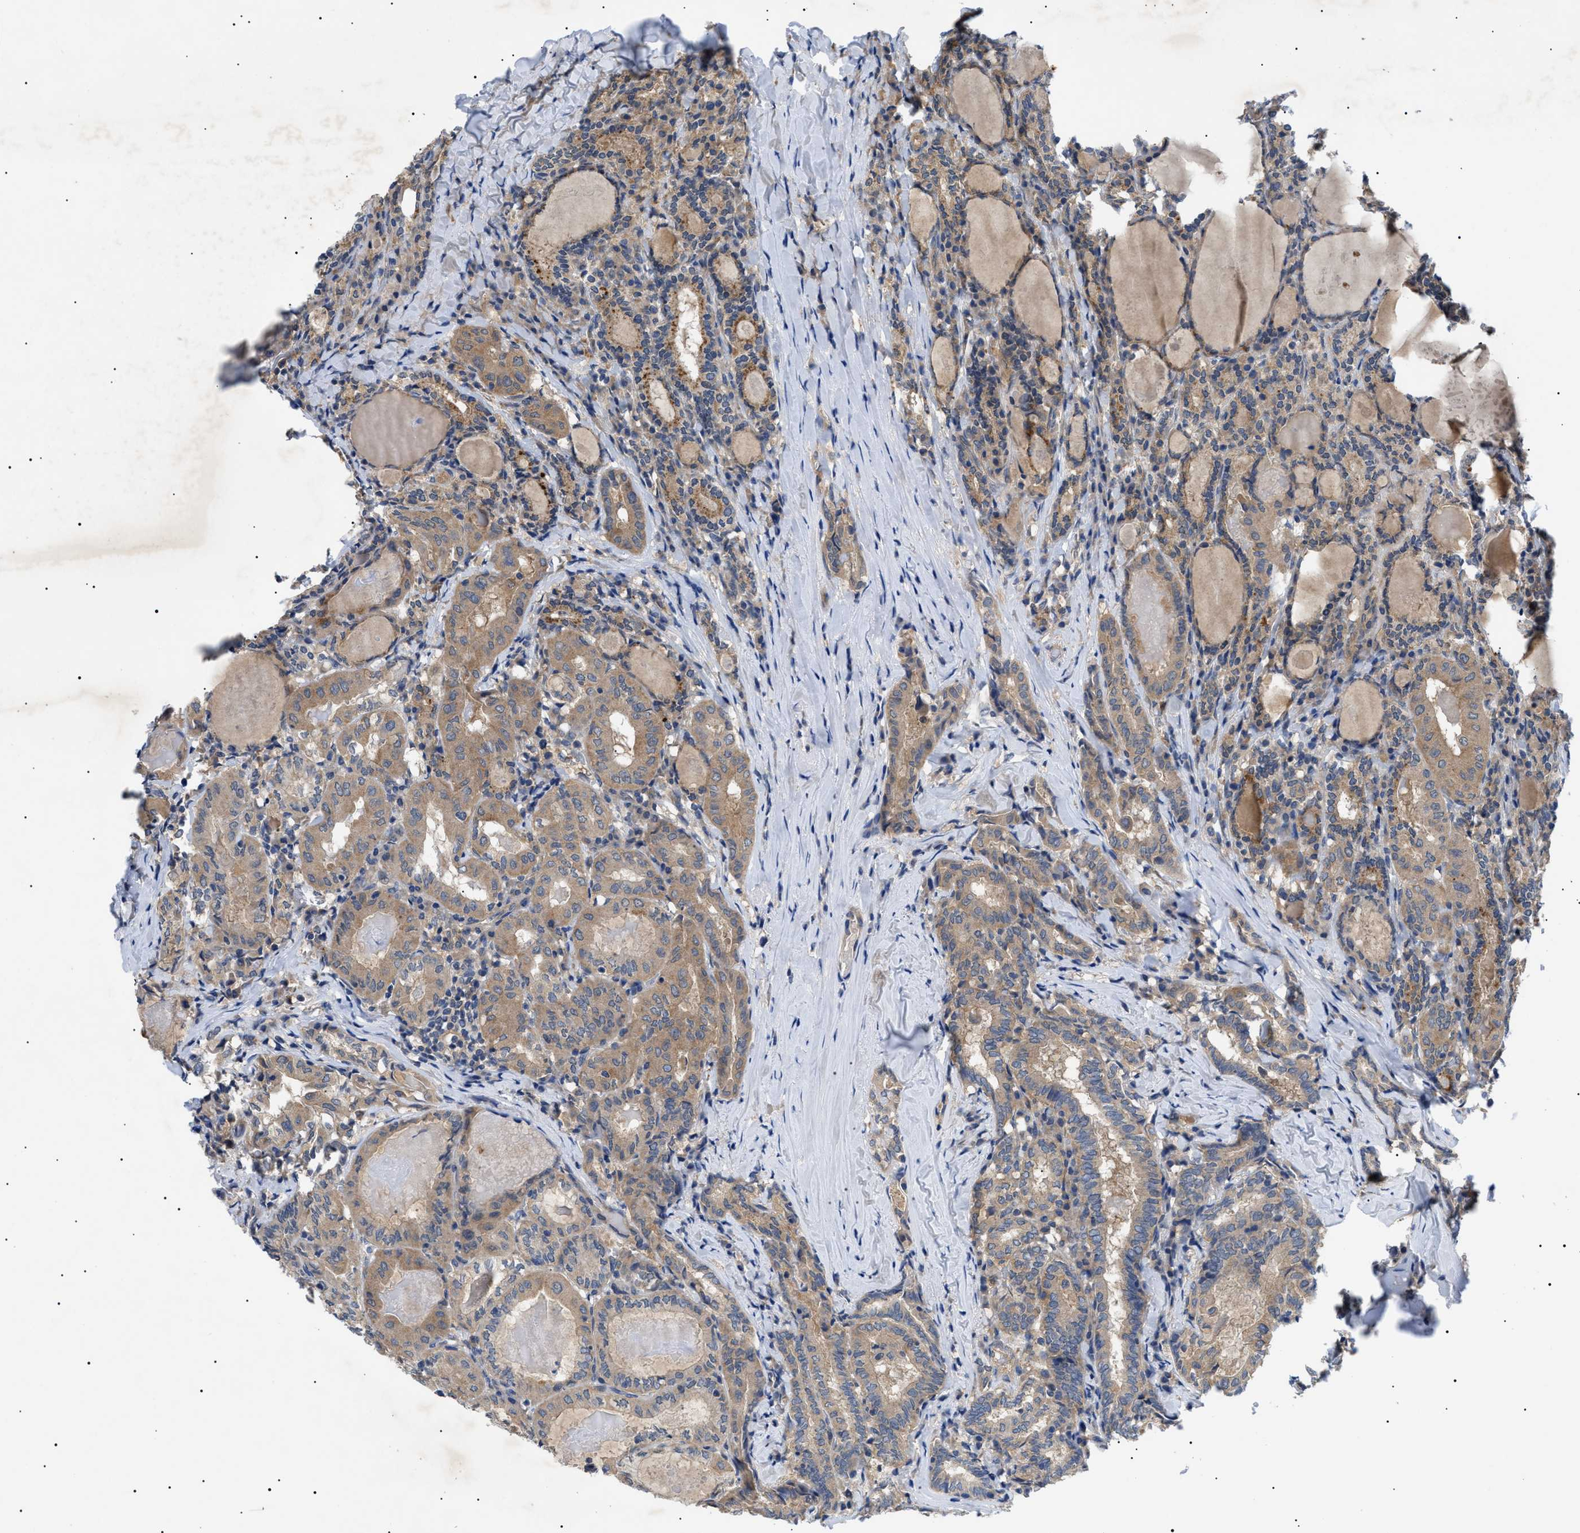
{"staining": {"intensity": "moderate", "quantity": ">75%", "location": "cytoplasmic/membranous"}, "tissue": "thyroid cancer", "cell_type": "Tumor cells", "image_type": "cancer", "snomed": [{"axis": "morphology", "description": "Papillary adenocarcinoma, NOS"}, {"axis": "topography", "description": "Thyroid gland"}], "caption": "Thyroid cancer (papillary adenocarcinoma) tissue demonstrates moderate cytoplasmic/membranous expression in about >75% of tumor cells", "gene": "RIPK1", "patient": {"sex": "female", "age": 42}}